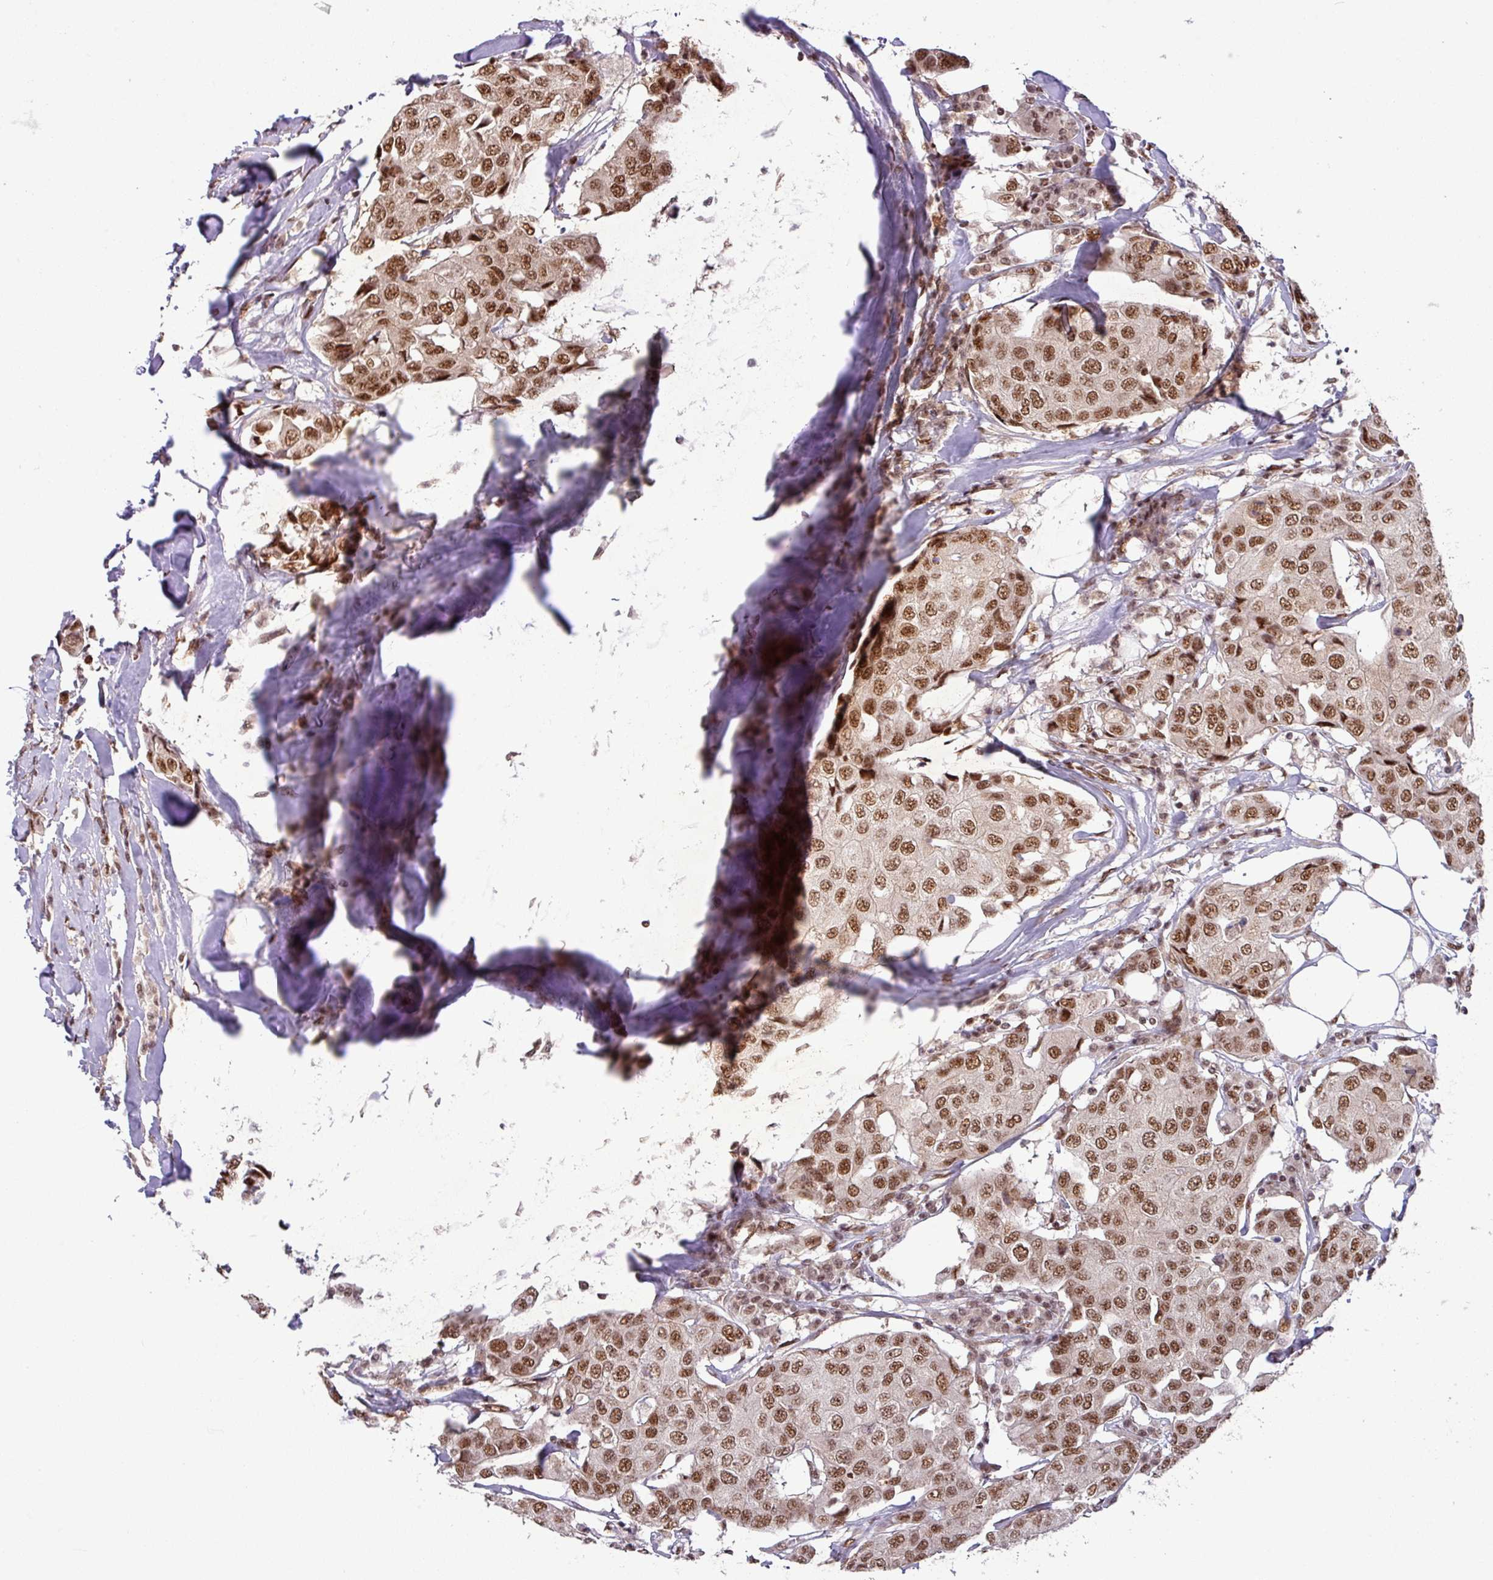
{"staining": {"intensity": "moderate", "quantity": ">75%", "location": "nuclear"}, "tissue": "breast cancer", "cell_type": "Tumor cells", "image_type": "cancer", "snomed": [{"axis": "morphology", "description": "Duct carcinoma"}, {"axis": "topography", "description": "Breast"}], "caption": "Breast cancer (intraductal carcinoma) stained with DAB immunohistochemistry (IHC) shows medium levels of moderate nuclear positivity in approximately >75% of tumor cells. Using DAB (brown) and hematoxylin (blue) stains, captured at high magnification using brightfield microscopy.", "gene": "SRSF2", "patient": {"sex": "female", "age": 80}}